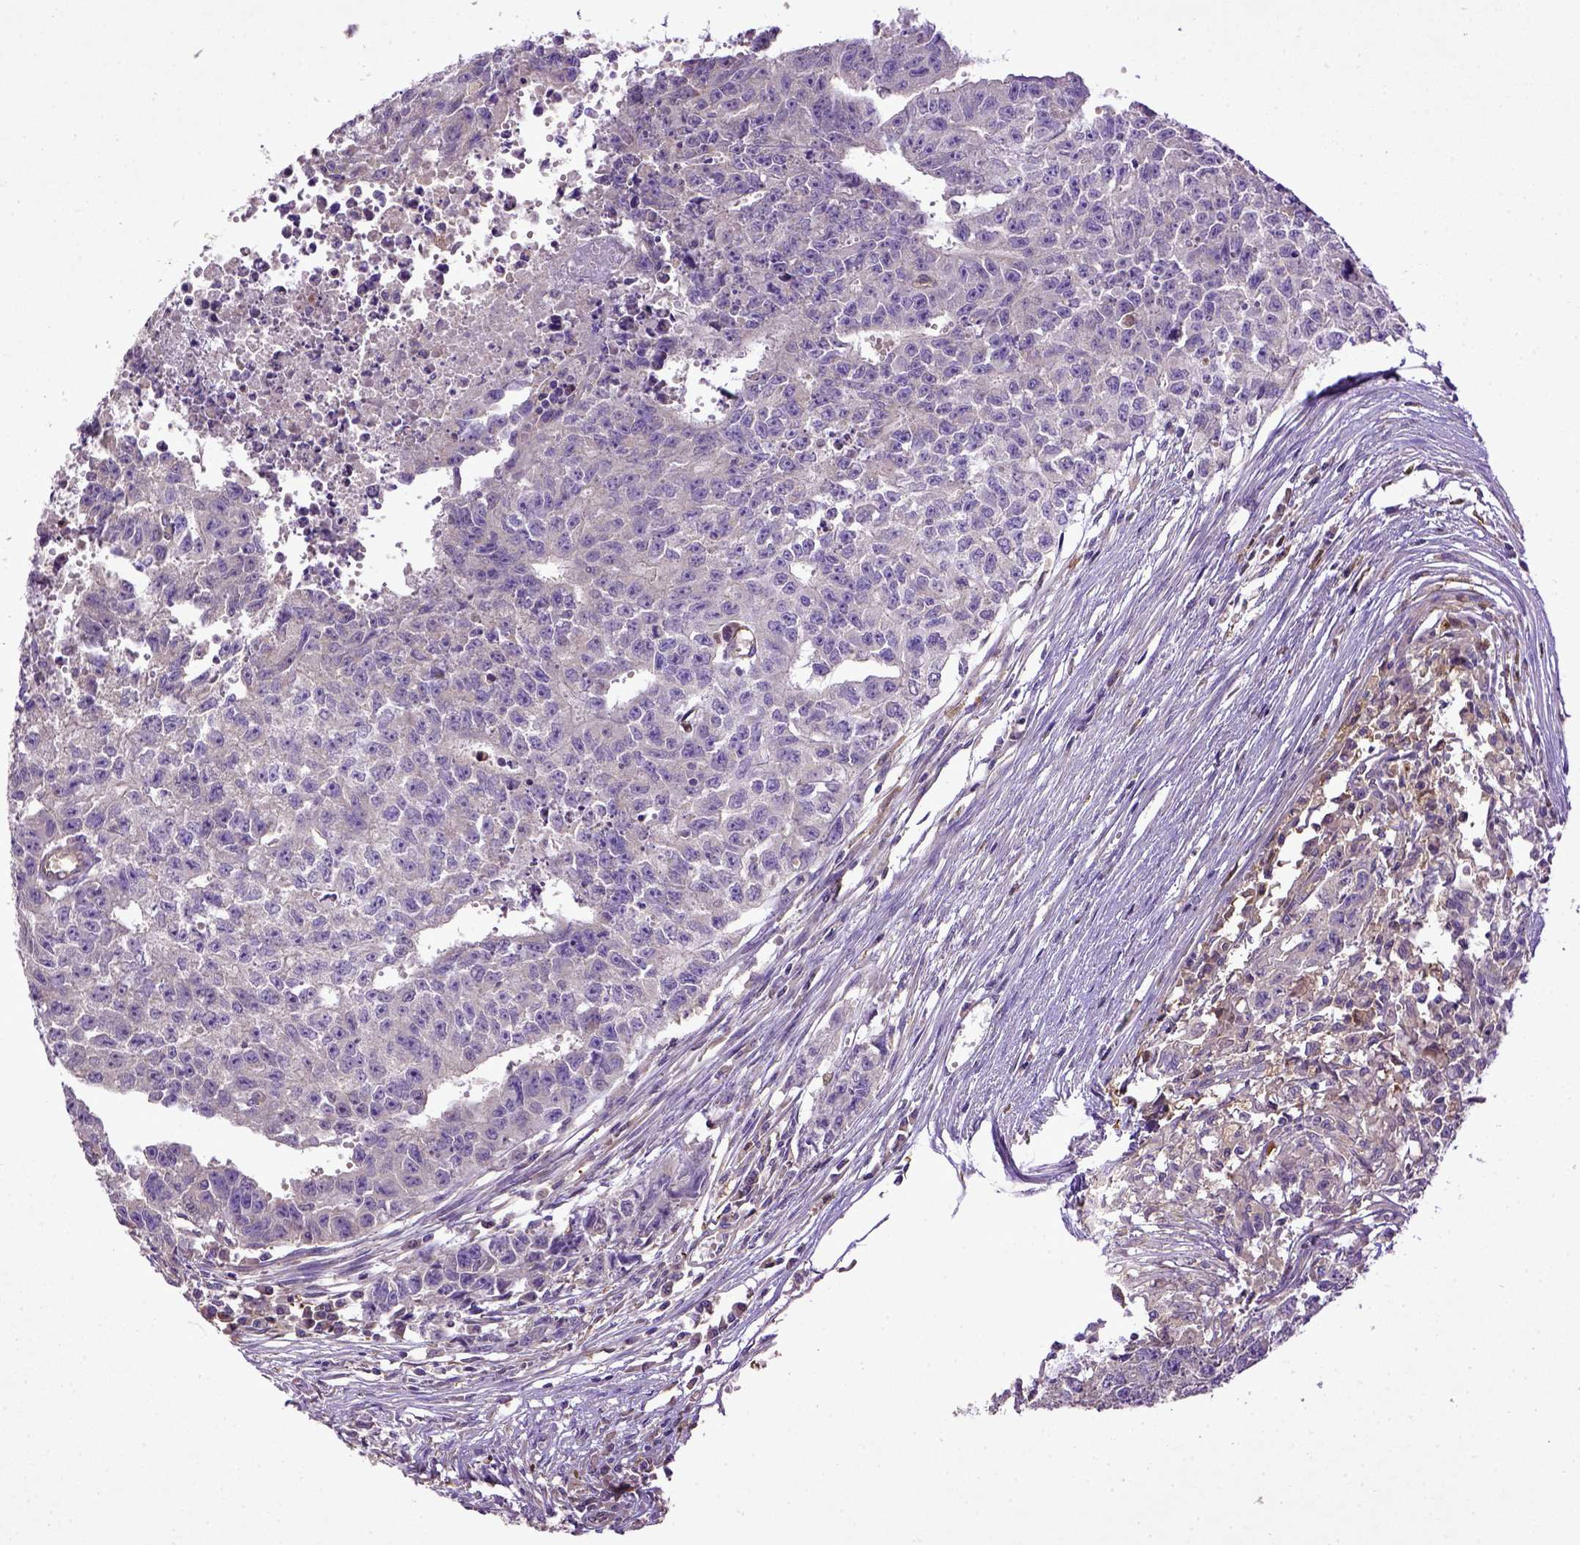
{"staining": {"intensity": "negative", "quantity": "none", "location": "none"}, "tissue": "testis cancer", "cell_type": "Tumor cells", "image_type": "cancer", "snomed": [{"axis": "morphology", "description": "Carcinoma, Embryonal, NOS"}, {"axis": "morphology", "description": "Teratoma, malignant, NOS"}, {"axis": "topography", "description": "Testis"}], "caption": "Testis malignant teratoma was stained to show a protein in brown. There is no significant staining in tumor cells.", "gene": "DEPDC1B", "patient": {"sex": "male", "age": 24}}